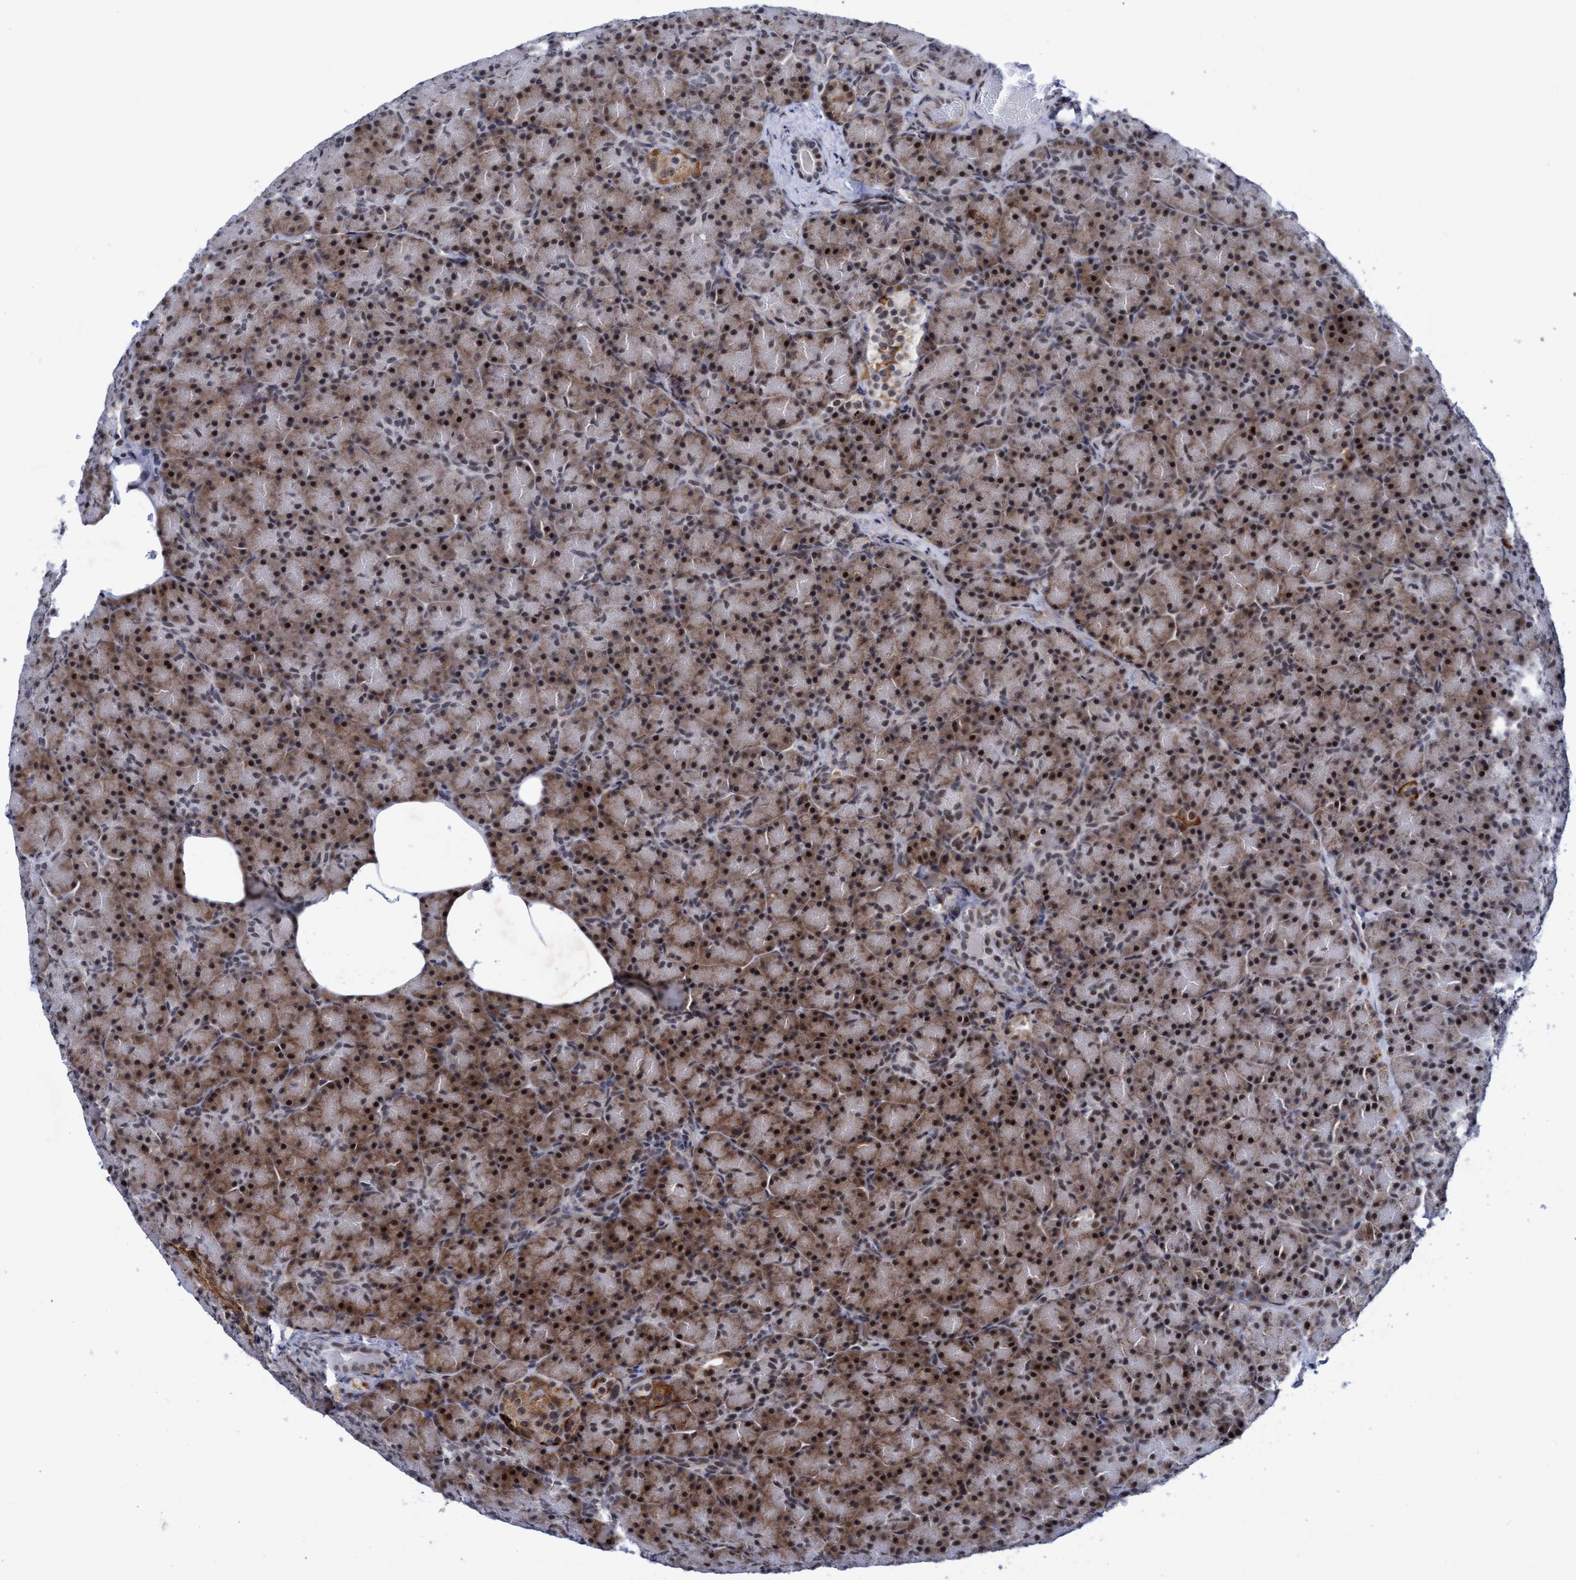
{"staining": {"intensity": "strong", "quantity": ">75%", "location": "cytoplasmic/membranous,nuclear"}, "tissue": "pancreas", "cell_type": "Exocrine glandular cells", "image_type": "normal", "snomed": [{"axis": "morphology", "description": "Normal tissue, NOS"}, {"axis": "topography", "description": "Pancreas"}], "caption": "Brown immunohistochemical staining in benign pancreas exhibits strong cytoplasmic/membranous,nuclear expression in about >75% of exocrine glandular cells. Immunohistochemistry (ihc) stains the protein in brown and the nuclei are stained blue.", "gene": "GLT6D1", "patient": {"sex": "female", "age": 43}}